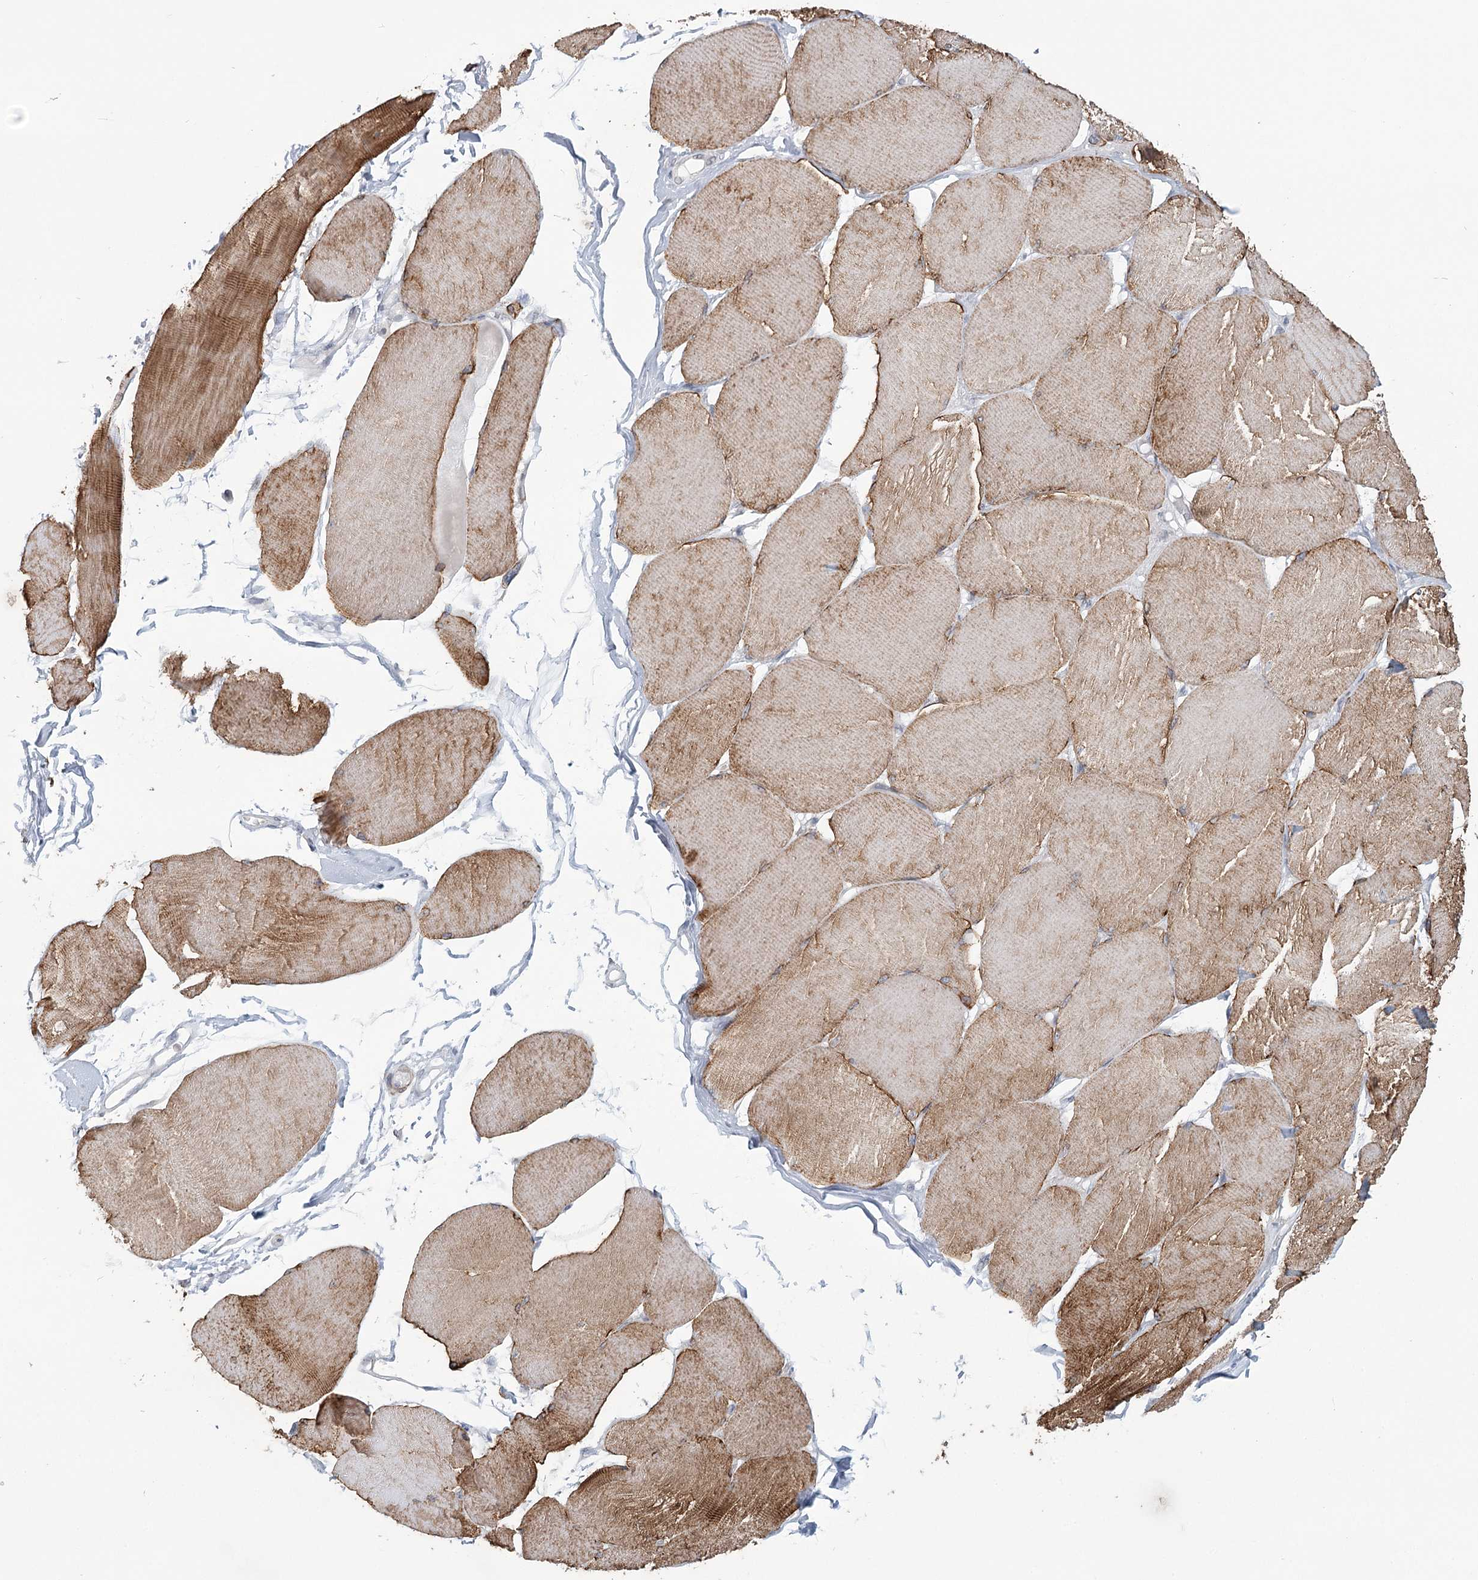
{"staining": {"intensity": "moderate", "quantity": "25%-75%", "location": "cytoplasmic/membranous"}, "tissue": "skeletal muscle", "cell_type": "Myocytes", "image_type": "normal", "snomed": [{"axis": "morphology", "description": "Normal tissue, NOS"}, {"axis": "topography", "description": "Skin"}, {"axis": "topography", "description": "Skeletal muscle"}], "caption": "A brown stain shows moderate cytoplasmic/membranous staining of a protein in myocytes of benign human skeletal muscle.", "gene": "TMEM70", "patient": {"sex": "male", "age": 83}}